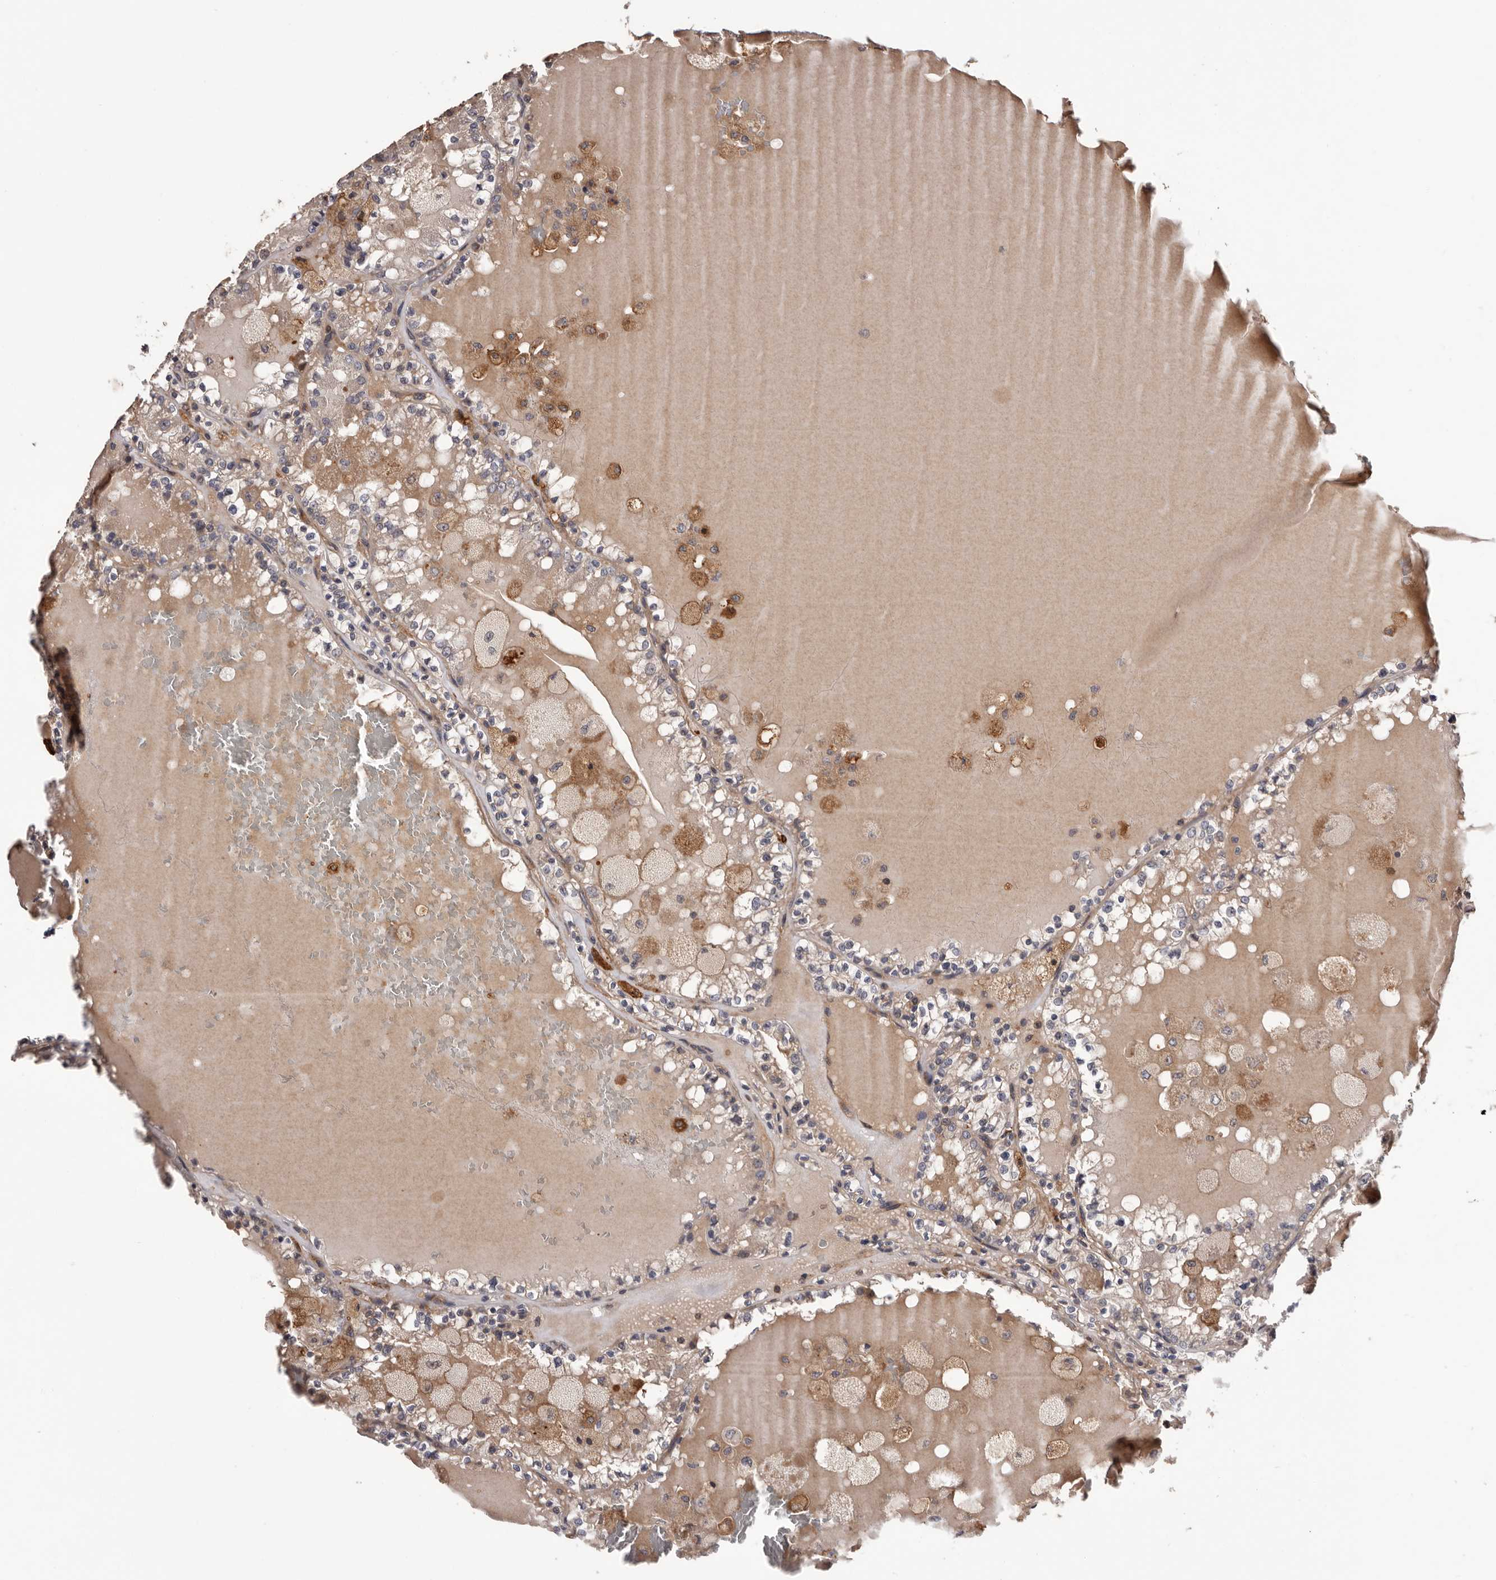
{"staining": {"intensity": "weak", "quantity": "25%-75%", "location": "cytoplasmic/membranous"}, "tissue": "renal cancer", "cell_type": "Tumor cells", "image_type": "cancer", "snomed": [{"axis": "morphology", "description": "Adenocarcinoma, NOS"}, {"axis": "topography", "description": "Kidney"}], "caption": "High-power microscopy captured an immunohistochemistry (IHC) micrograph of renal cancer (adenocarcinoma), revealing weak cytoplasmic/membranous positivity in about 25%-75% of tumor cells. The staining was performed using DAB (3,3'-diaminobenzidine), with brown indicating positive protein expression. Nuclei are stained blue with hematoxylin.", "gene": "ADAMTS2", "patient": {"sex": "female", "age": 56}}